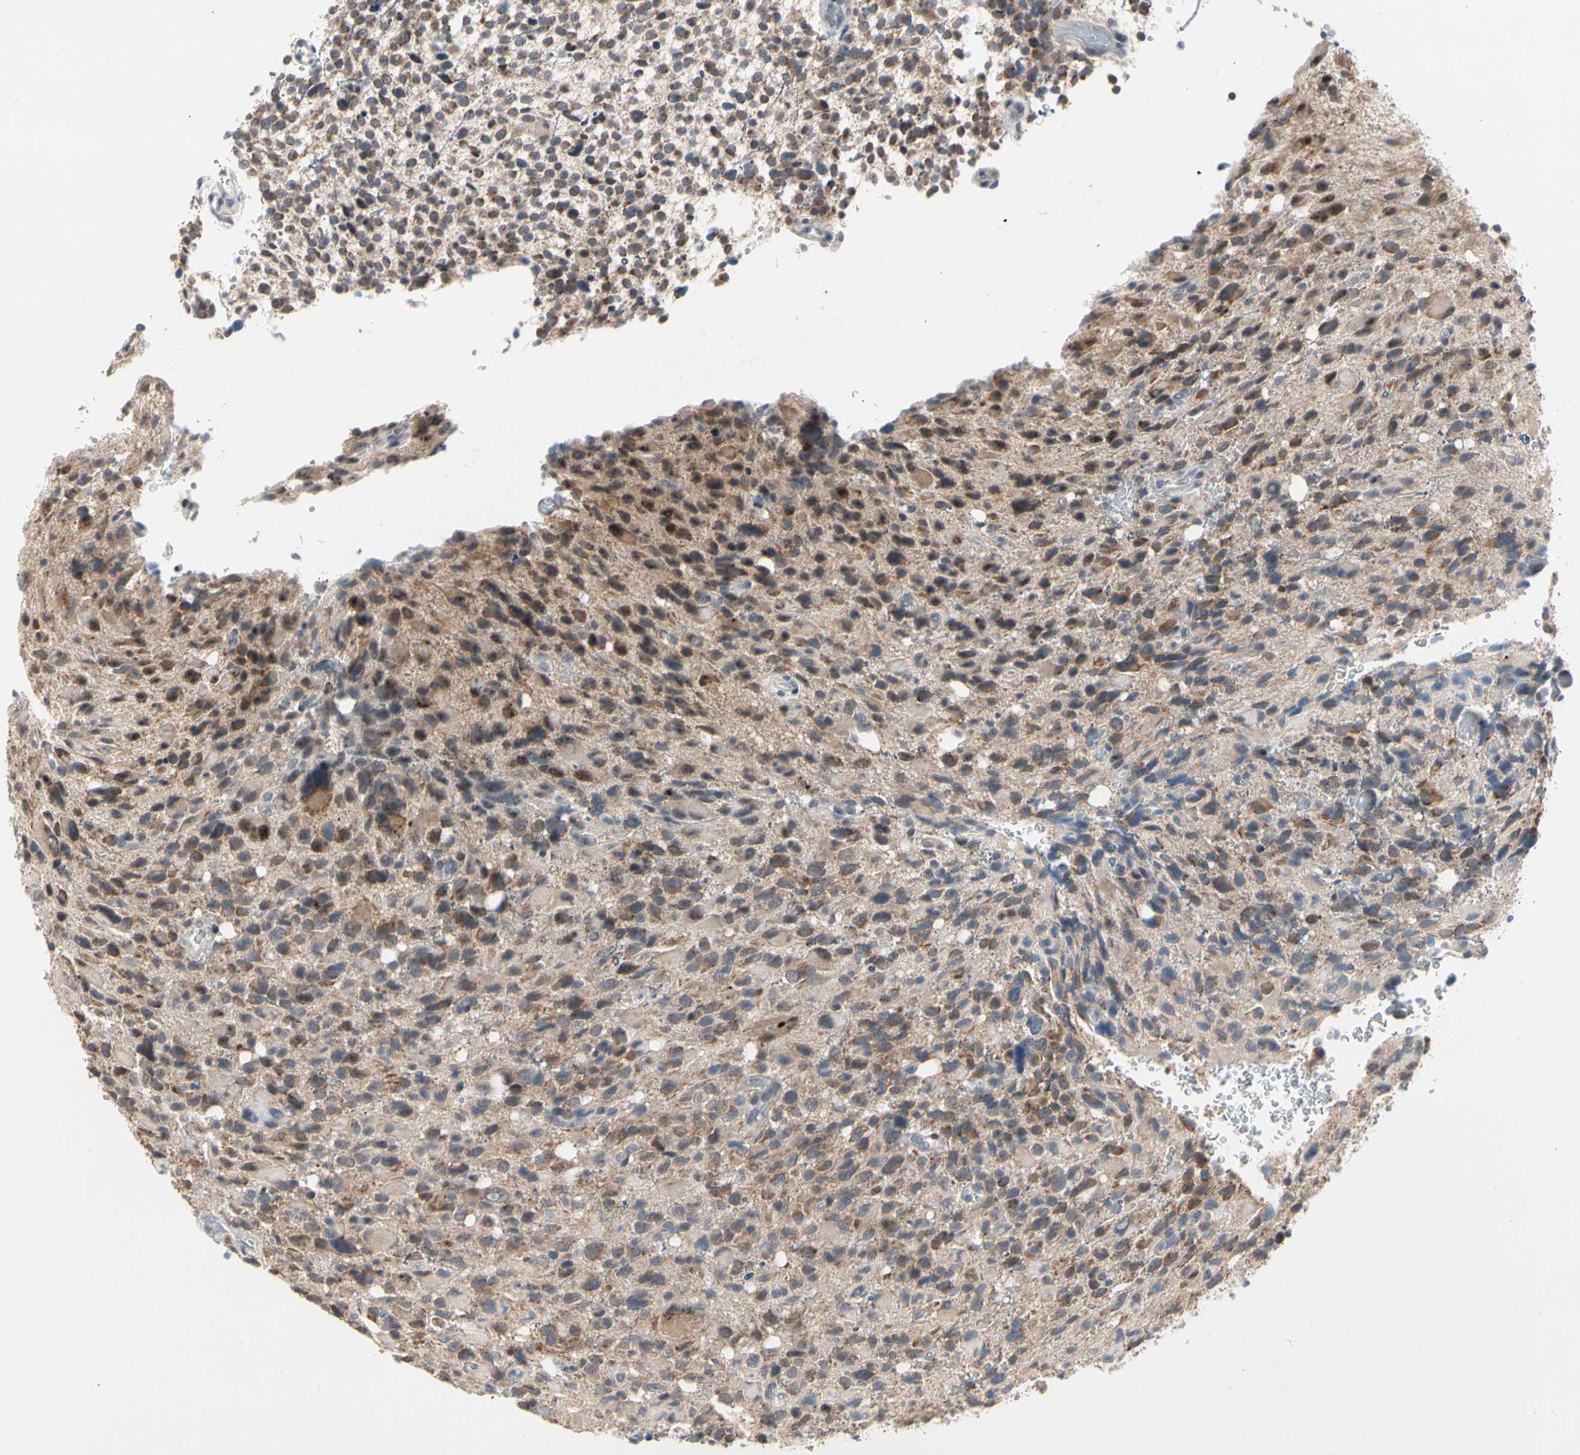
{"staining": {"intensity": "moderate", "quantity": ">75%", "location": "cytoplasmic/membranous"}, "tissue": "glioma", "cell_type": "Tumor cells", "image_type": "cancer", "snomed": [{"axis": "morphology", "description": "Glioma, malignant, High grade"}, {"axis": "topography", "description": "Brain"}], "caption": "DAB immunohistochemical staining of human high-grade glioma (malignant) reveals moderate cytoplasmic/membranous protein positivity in about >75% of tumor cells.", "gene": "MARK1", "patient": {"sex": "male", "age": 48}}